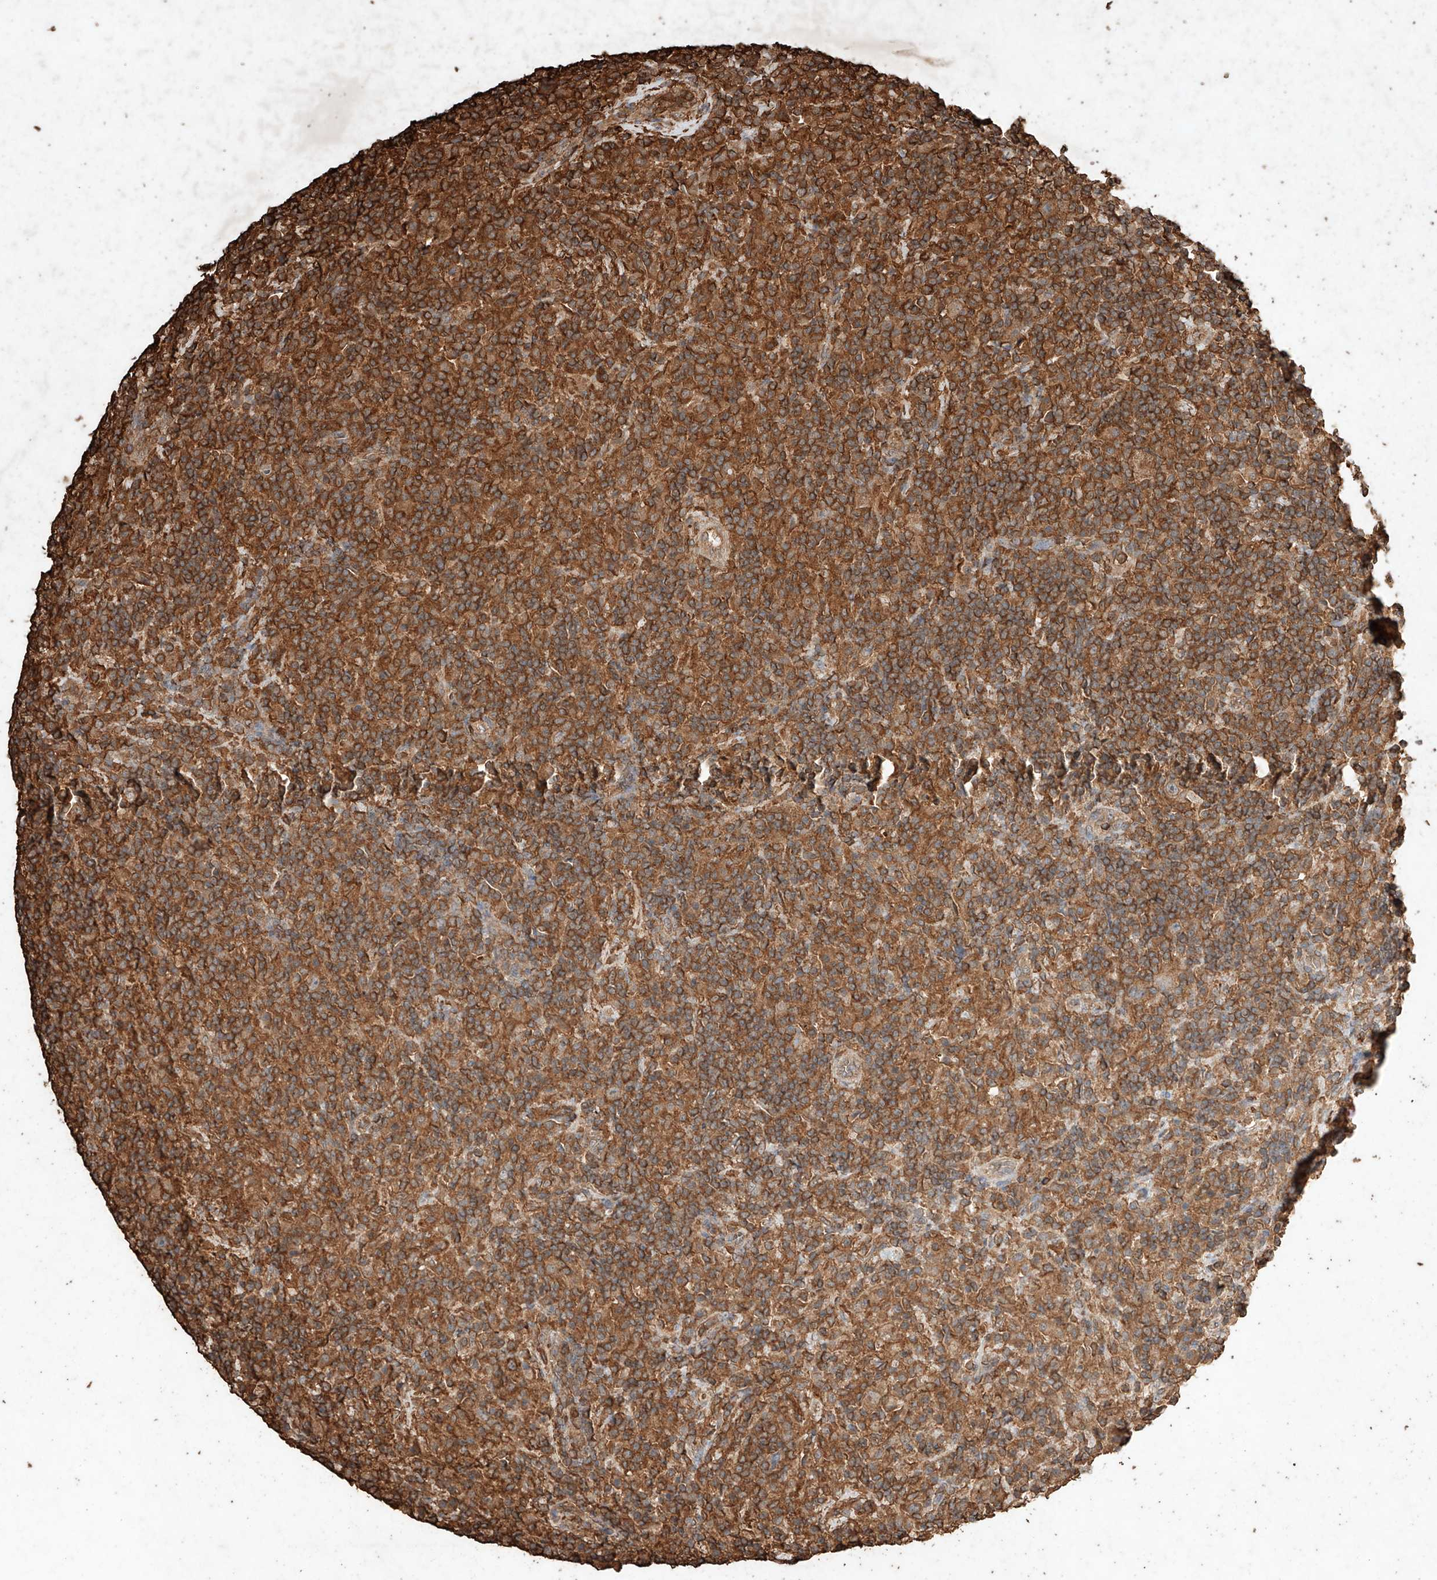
{"staining": {"intensity": "weak", "quantity": ">75%", "location": "cytoplasmic/membranous"}, "tissue": "lymphoma", "cell_type": "Tumor cells", "image_type": "cancer", "snomed": [{"axis": "morphology", "description": "Hodgkin's disease, NOS"}, {"axis": "topography", "description": "Lymph node"}], "caption": "Immunohistochemical staining of human lymphoma reveals low levels of weak cytoplasmic/membranous staining in about >75% of tumor cells.", "gene": "M6PR", "patient": {"sex": "male", "age": 70}}